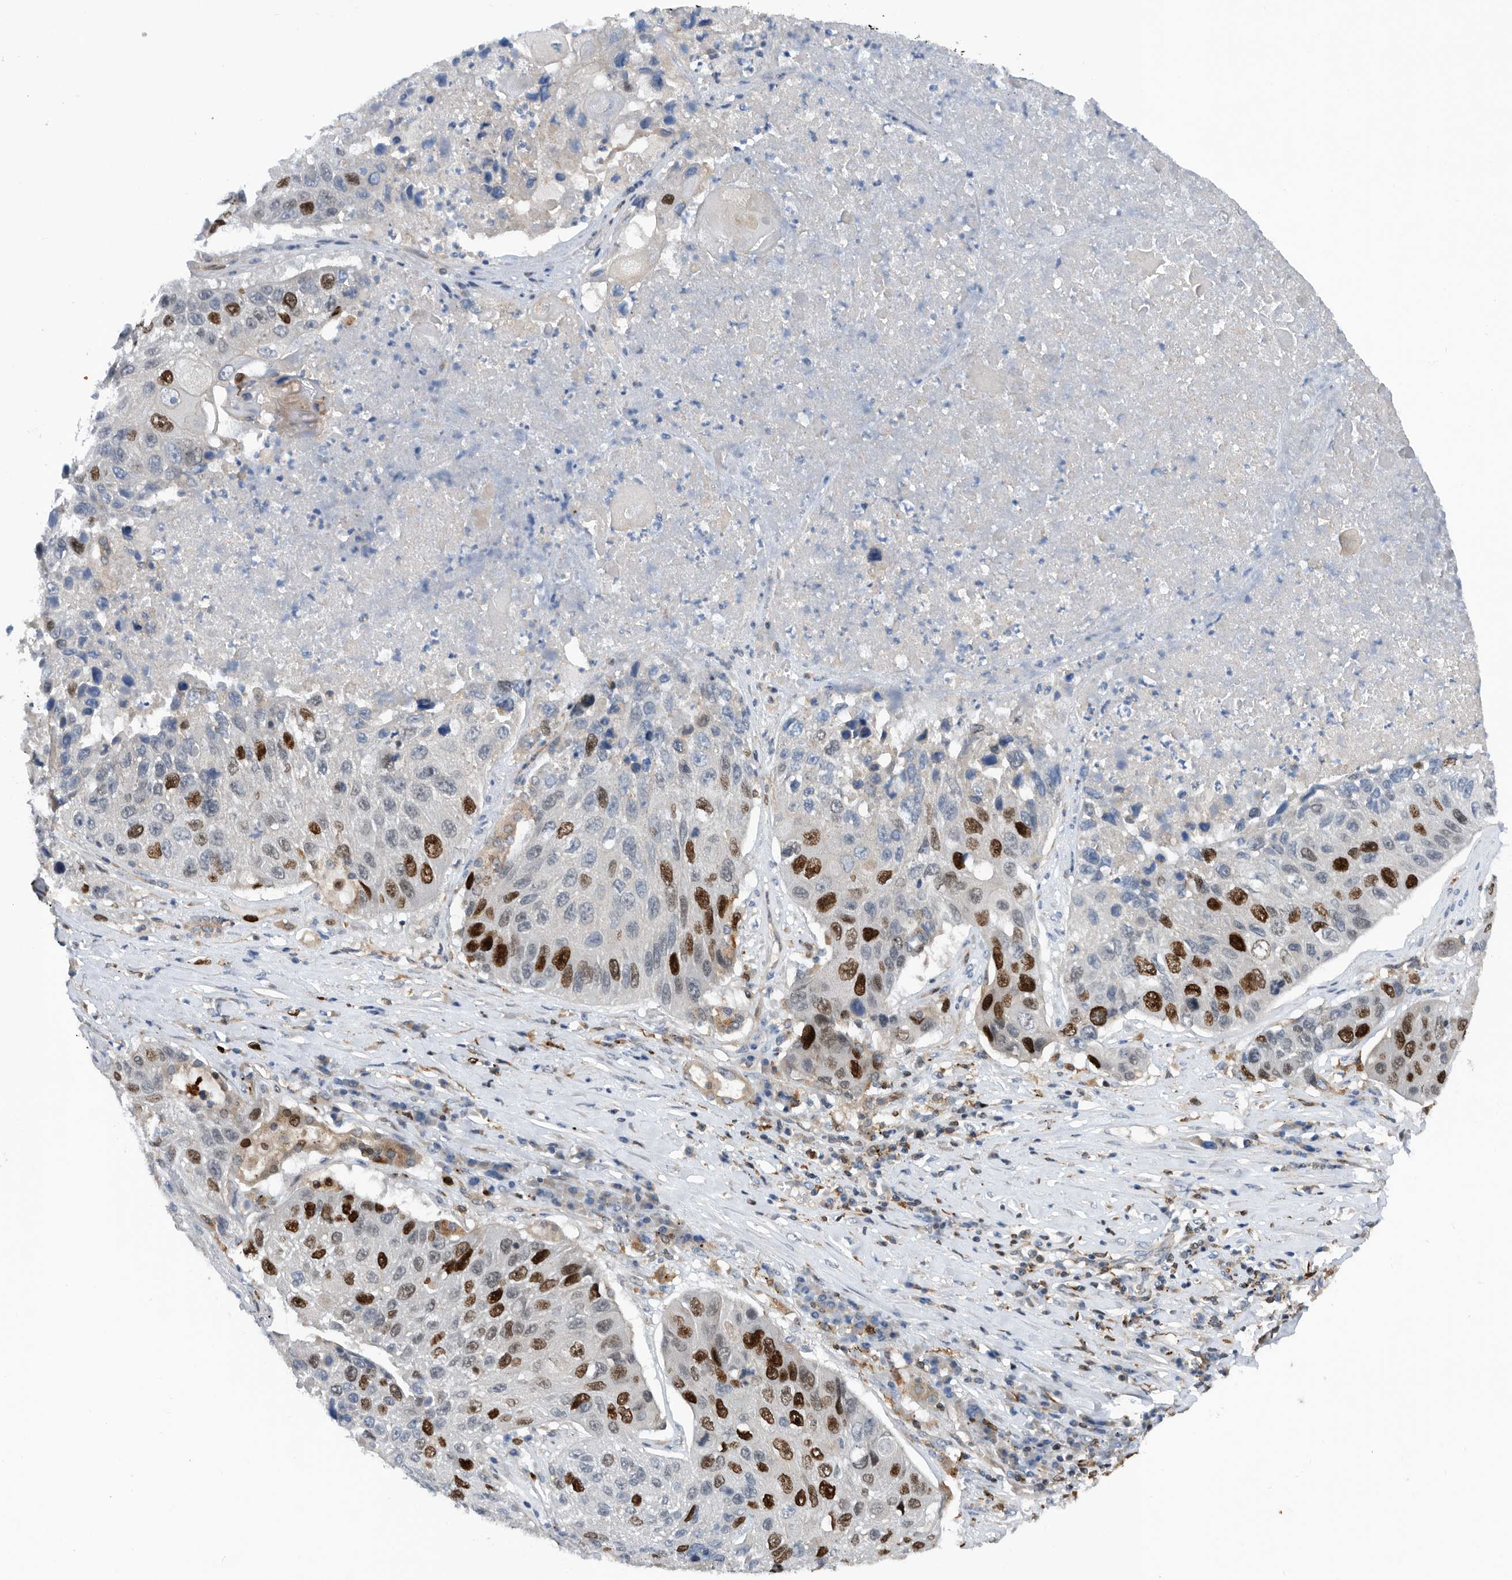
{"staining": {"intensity": "strong", "quantity": "25%-75%", "location": "nuclear"}, "tissue": "lung cancer", "cell_type": "Tumor cells", "image_type": "cancer", "snomed": [{"axis": "morphology", "description": "Squamous cell carcinoma, NOS"}, {"axis": "topography", "description": "Lung"}], "caption": "Immunohistochemical staining of human lung cancer displays high levels of strong nuclear protein positivity in approximately 25%-75% of tumor cells. (IHC, brightfield microscopy, high magnification).", "gene": "ATAD2", "patient": {"sex": "male", "age": 61}}